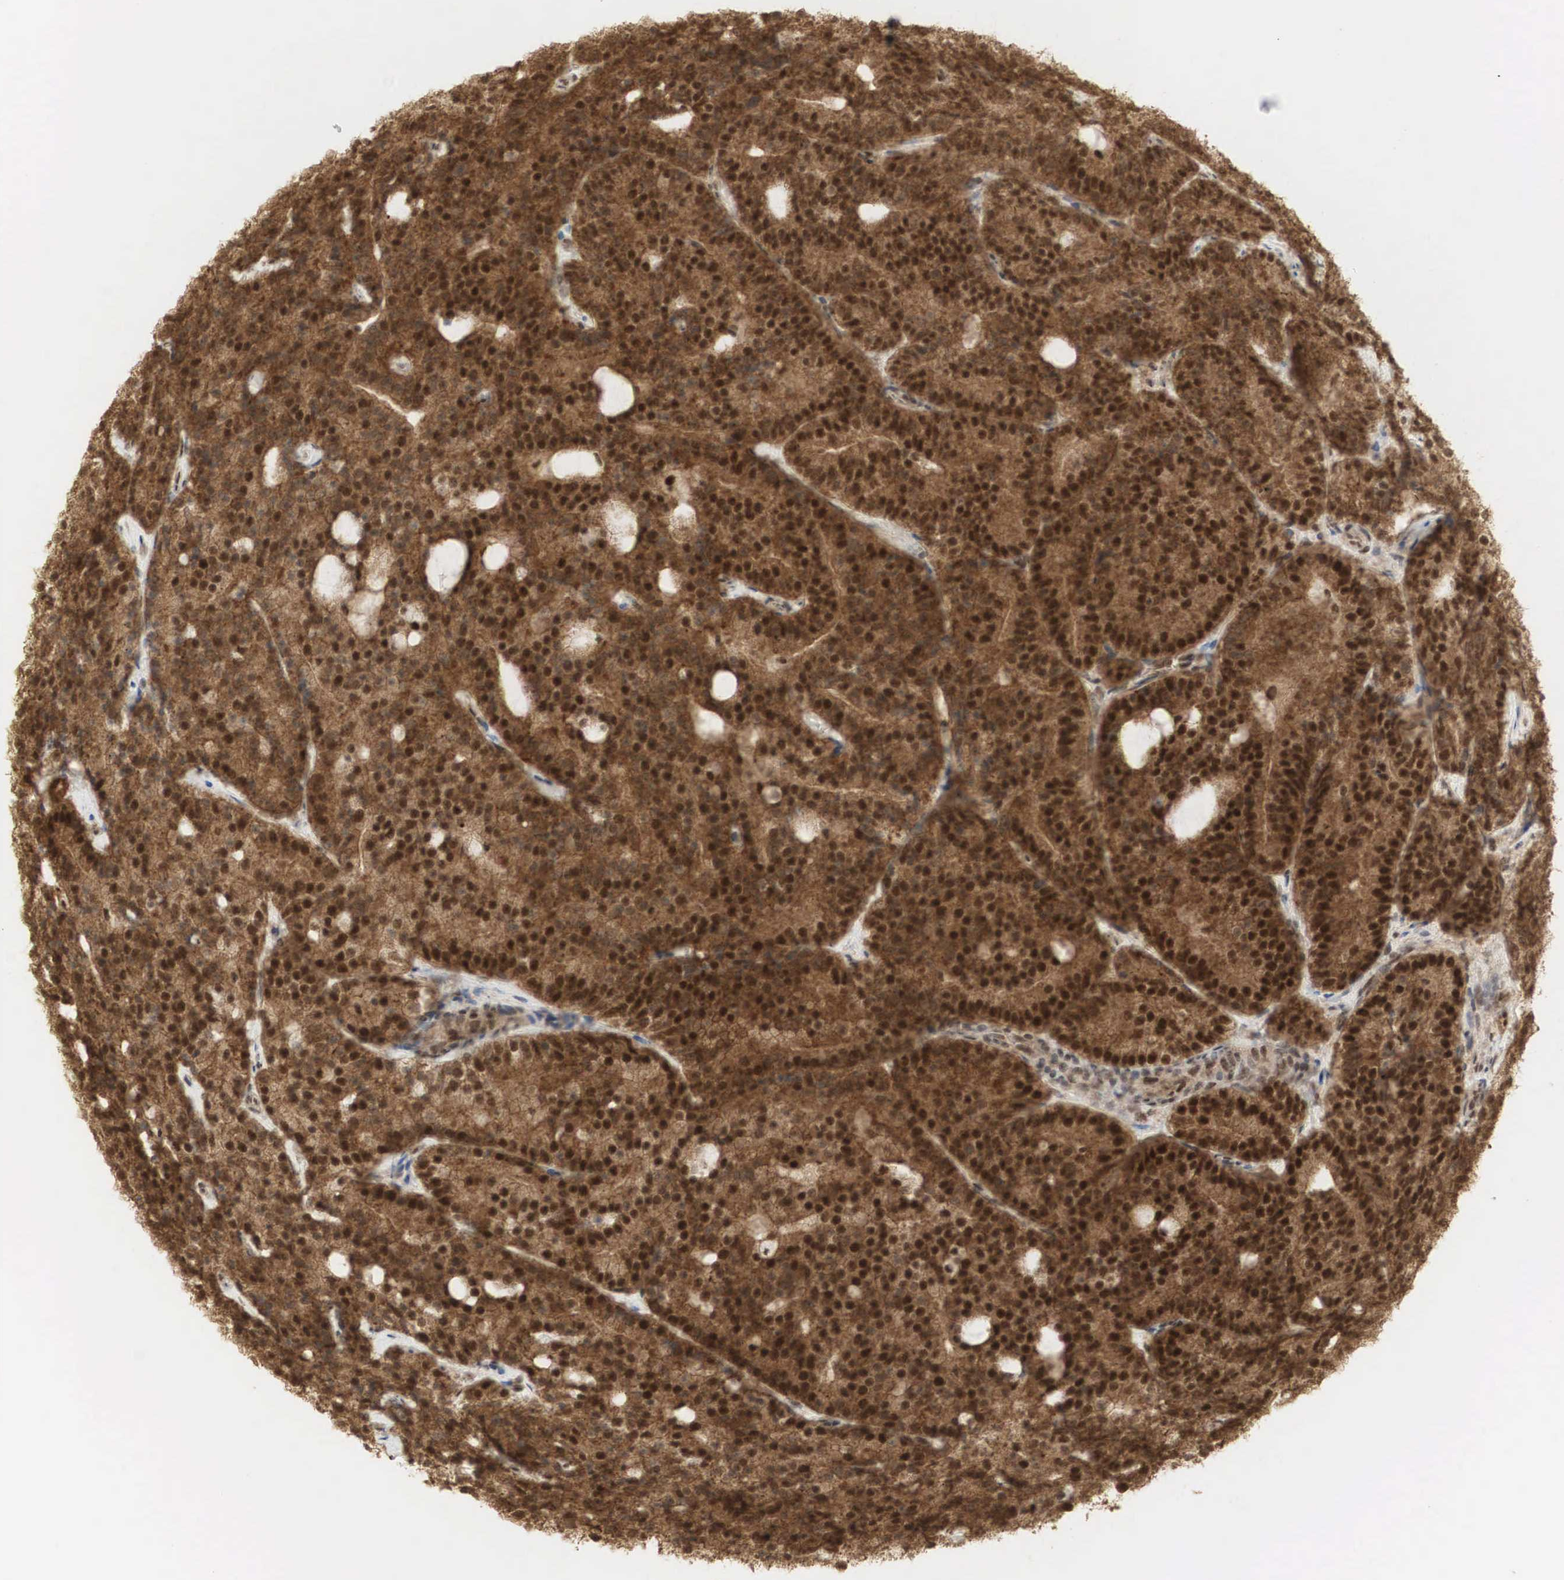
{"staining": {"intensity": "strong", "quantity": ">75%", "location": "cytoplasmic/membranous,nuclear"}, "tissue": "prostate cancer", "cell_type": "Tumor cells", "image_type": "cancer", "snomed": [{"axis": "morphology", "description": "Adenocarcinoma, Medium grade"}, {"axis": "topography", "description": "Prostate"}], "caption": "This photomicrograph reveals immunohistochemistry staining of human prostate medium-grade adenocarcinoma, with high strong cytoplasmic/membranous and nuclear staining in about >75% of tumor cells.", "gene": "RNF113A", "patient": {"sex": "male", "age": 65}}